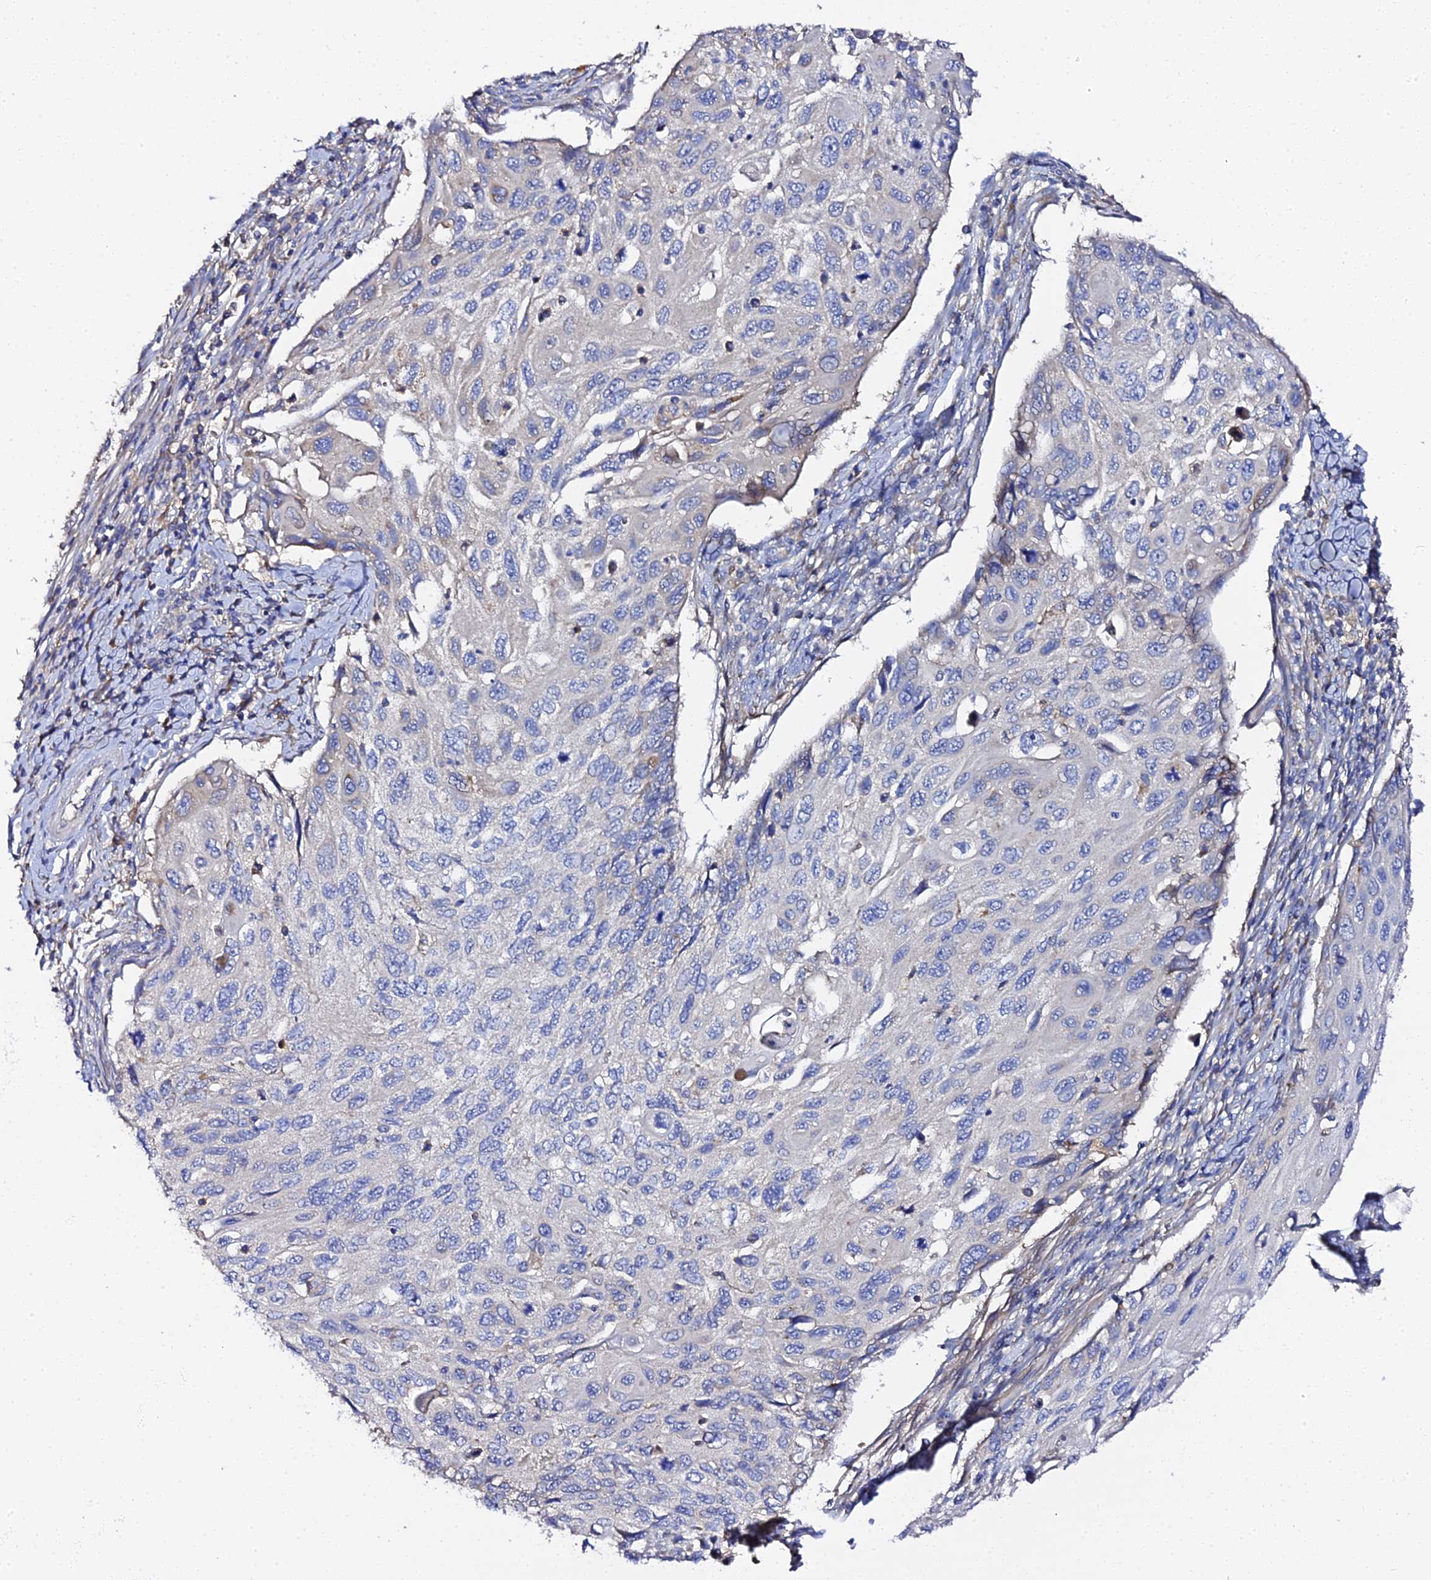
{"staining": {"intensity": "negative", "quantity": "none", "location": "none"}, "tissue": "cervical cancer", "cell_type": "Tumor cells", "image_type": "cancer", "snomed": [{"axis": "morphology", "description": "Squamous cell carcinoma, NOS"}, {"axis": "topography", "description": "Cervix"}], "caption": "The photomicrograph displays no significant expression in tumor cells of cervical squamous cell carcinoma.", "gene": "SCX", "patient": {"sex": "female", "age": 70}}